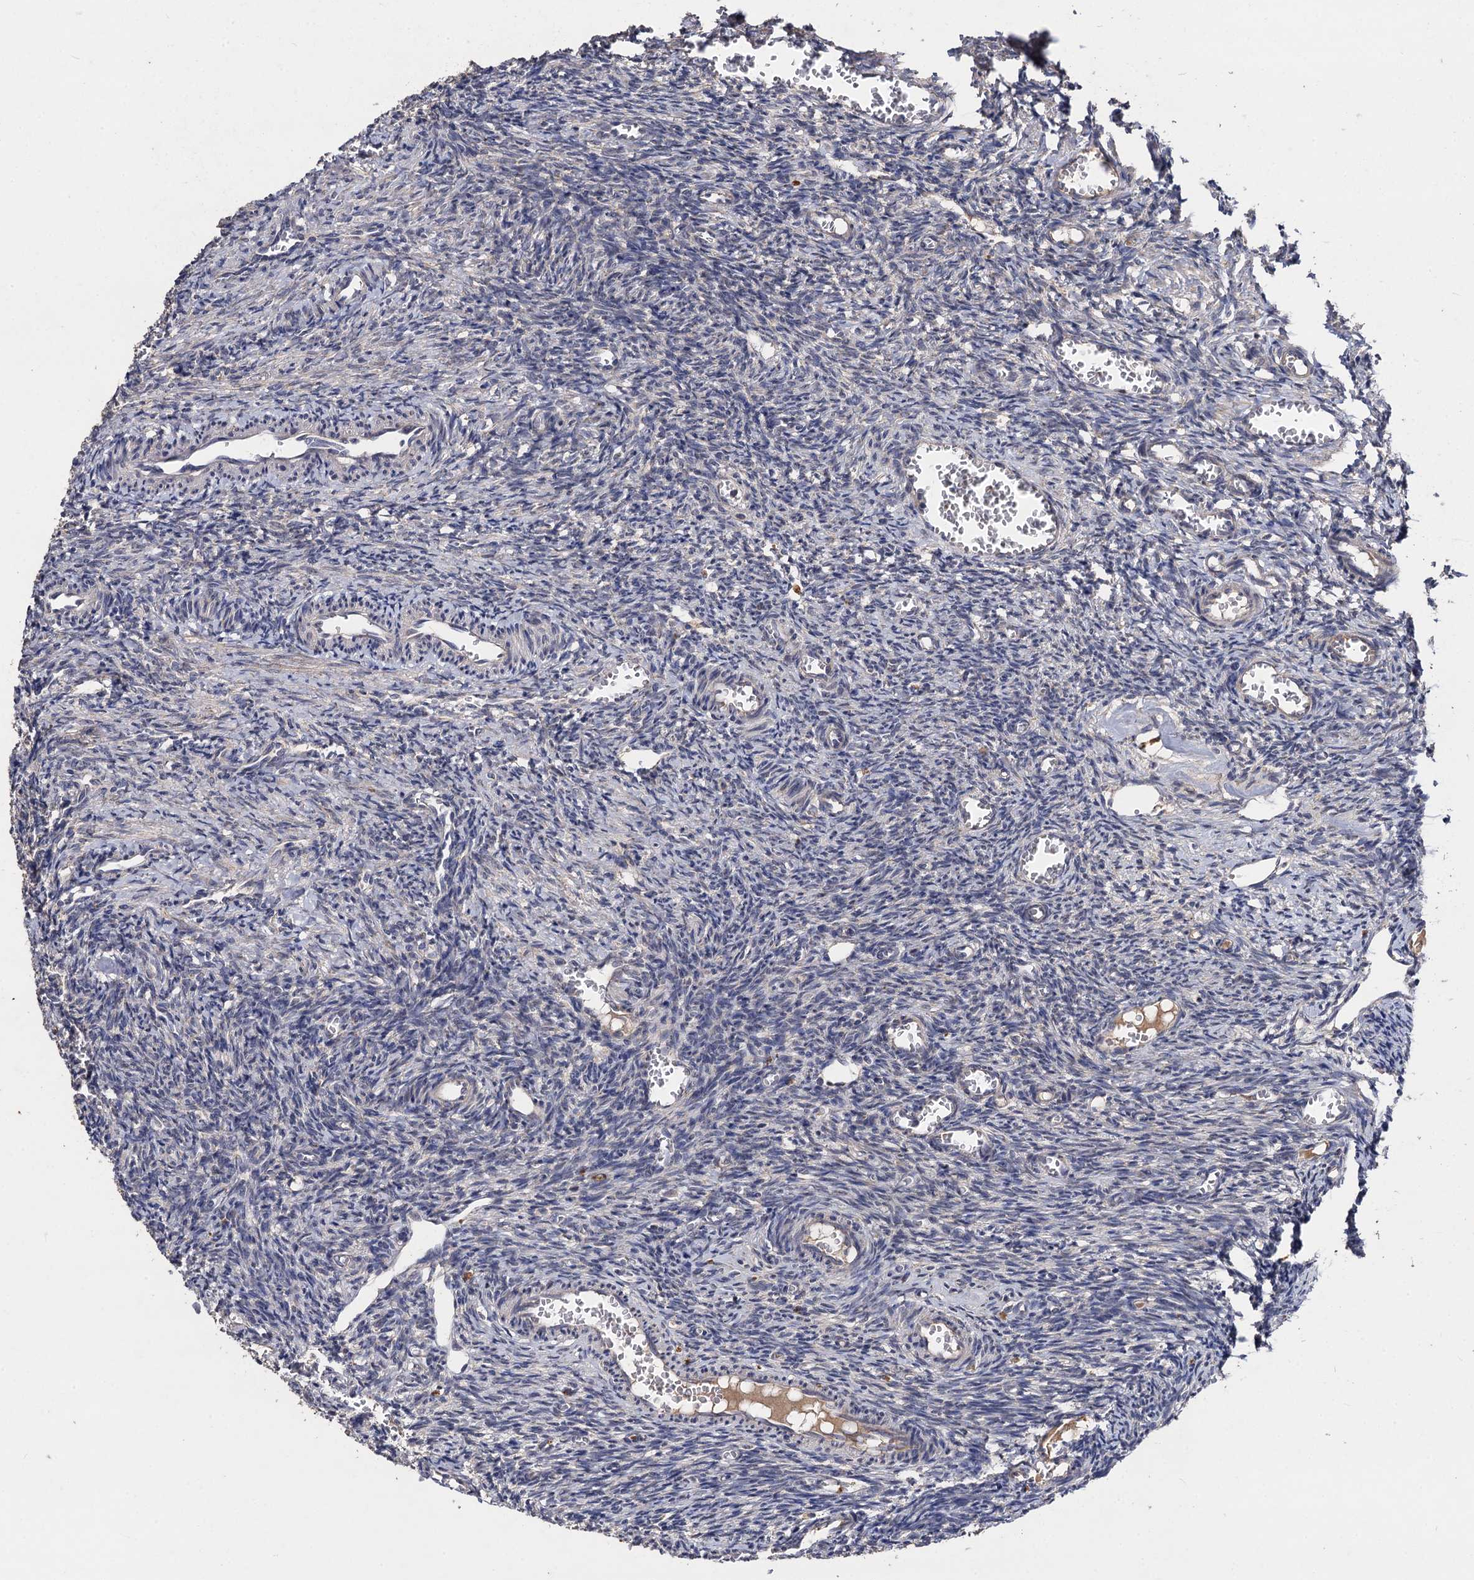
{"staining": {"intensity": "negative", "quantity": "none", "location": "none"}, "tissue": "ovary", "cell_type": "Ovarian stroma cells", "image_type": "normal", "snomed": [{"axis": "morphology", "description": "Normal tissue, NOS"}, {"axis": "topography", "description": "Ovary"}], "caption": "This is an immunohistochemistry (IHC) micrograph of unremarkable human ovary. There is no positivity in ovarian stroma cells.", "gene": "VPS37D", "patient": {"sex": "female", "age": 27}}